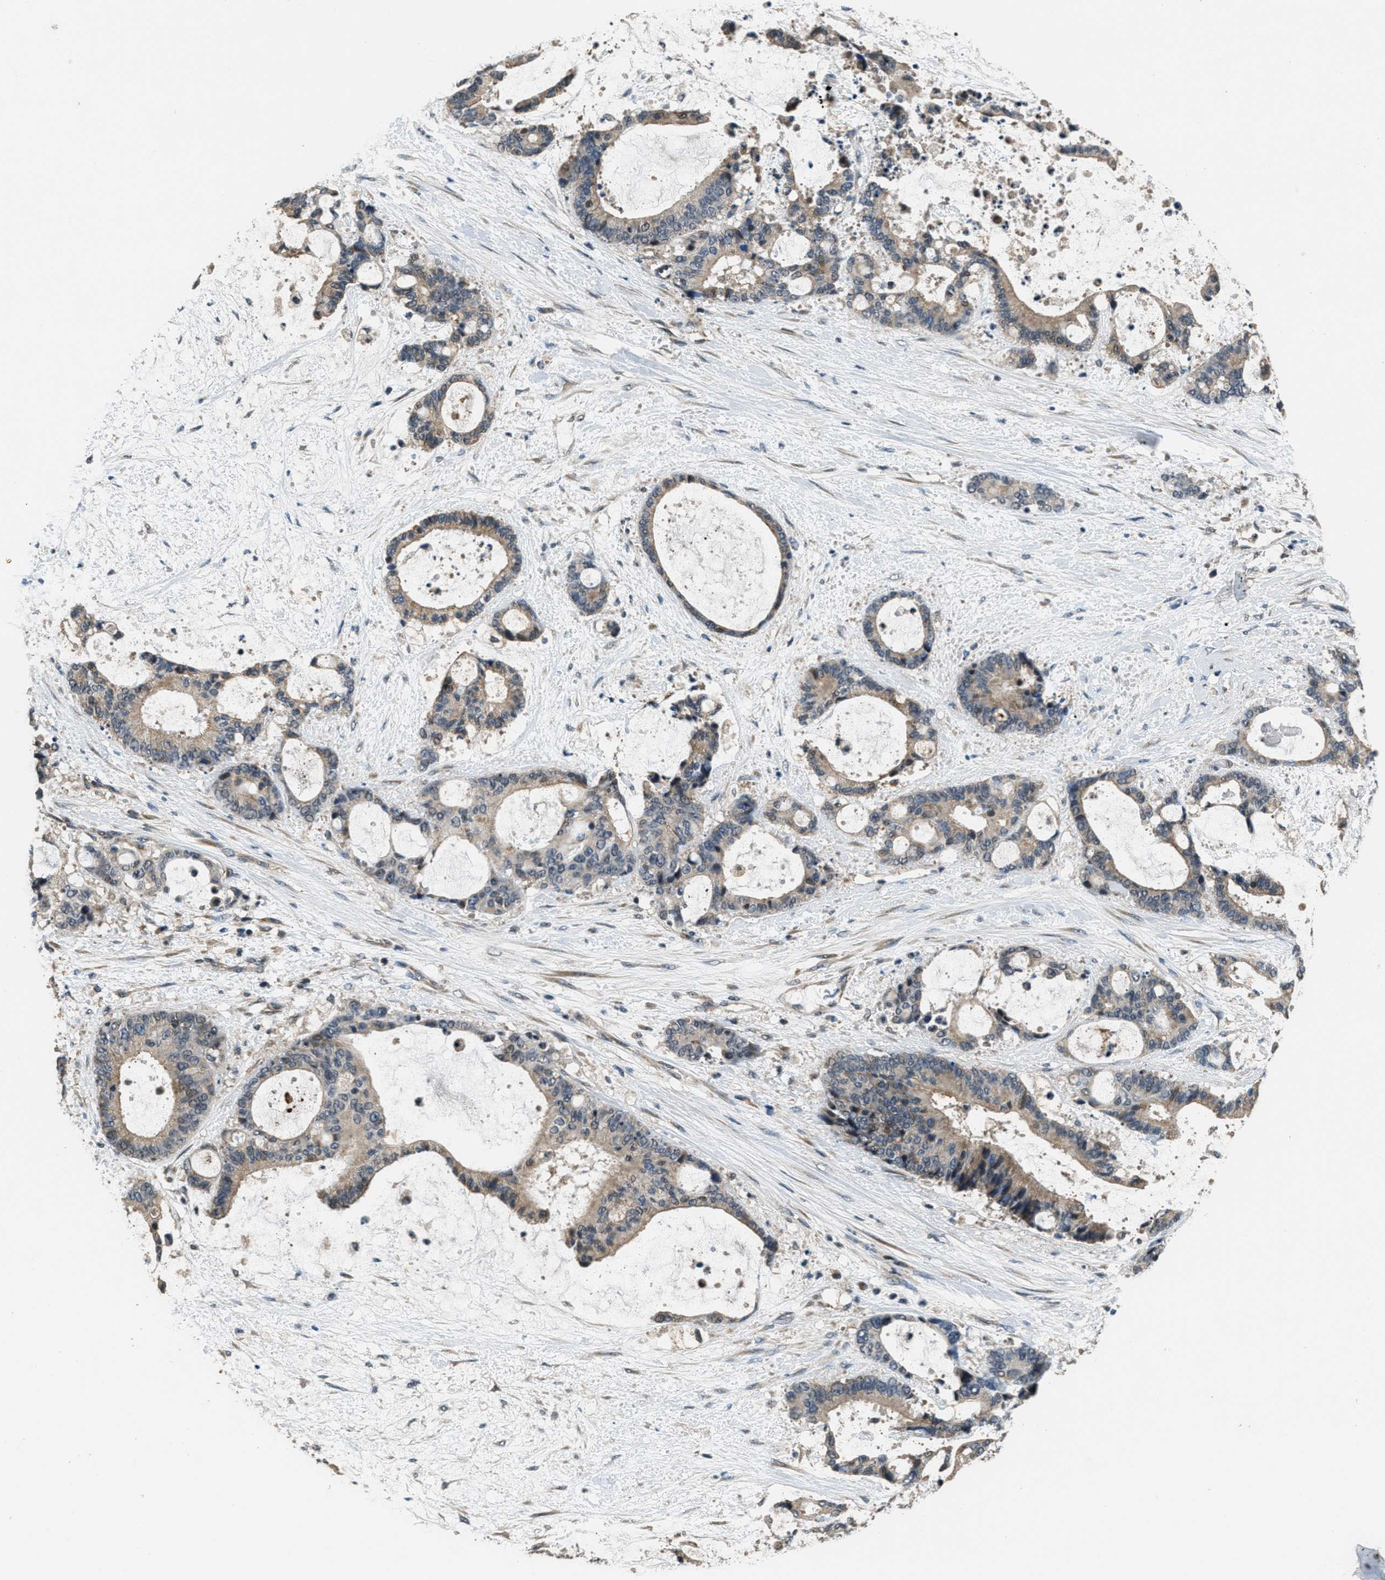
{"staining": {"intensity": "weak", "quantity": ">75%", "location": "cytoplasmic/membranous"}, "tissue": "liver cancer", "cell_type": "Tumor cells", "image_type": "cancer", "snomed": [{"axis": "morphology", "description": "Normal tissue, NOS"}, {"axis": "morphology", "description": "Cholangiocarcinoma"}, {"axis": "topography", "description": "Liver"}, {"axis": "topography", "description": "Peripheral nerve tissue"}], "caption": "The histopathology image reveals a brown stain indicating the presence of a protein in the cytoplasmic/membranous of tumor cells in liver cancer (cholangiocarcinoma).", "gene": "NAT1", "patient": {"sex": "female", "age": 73}}